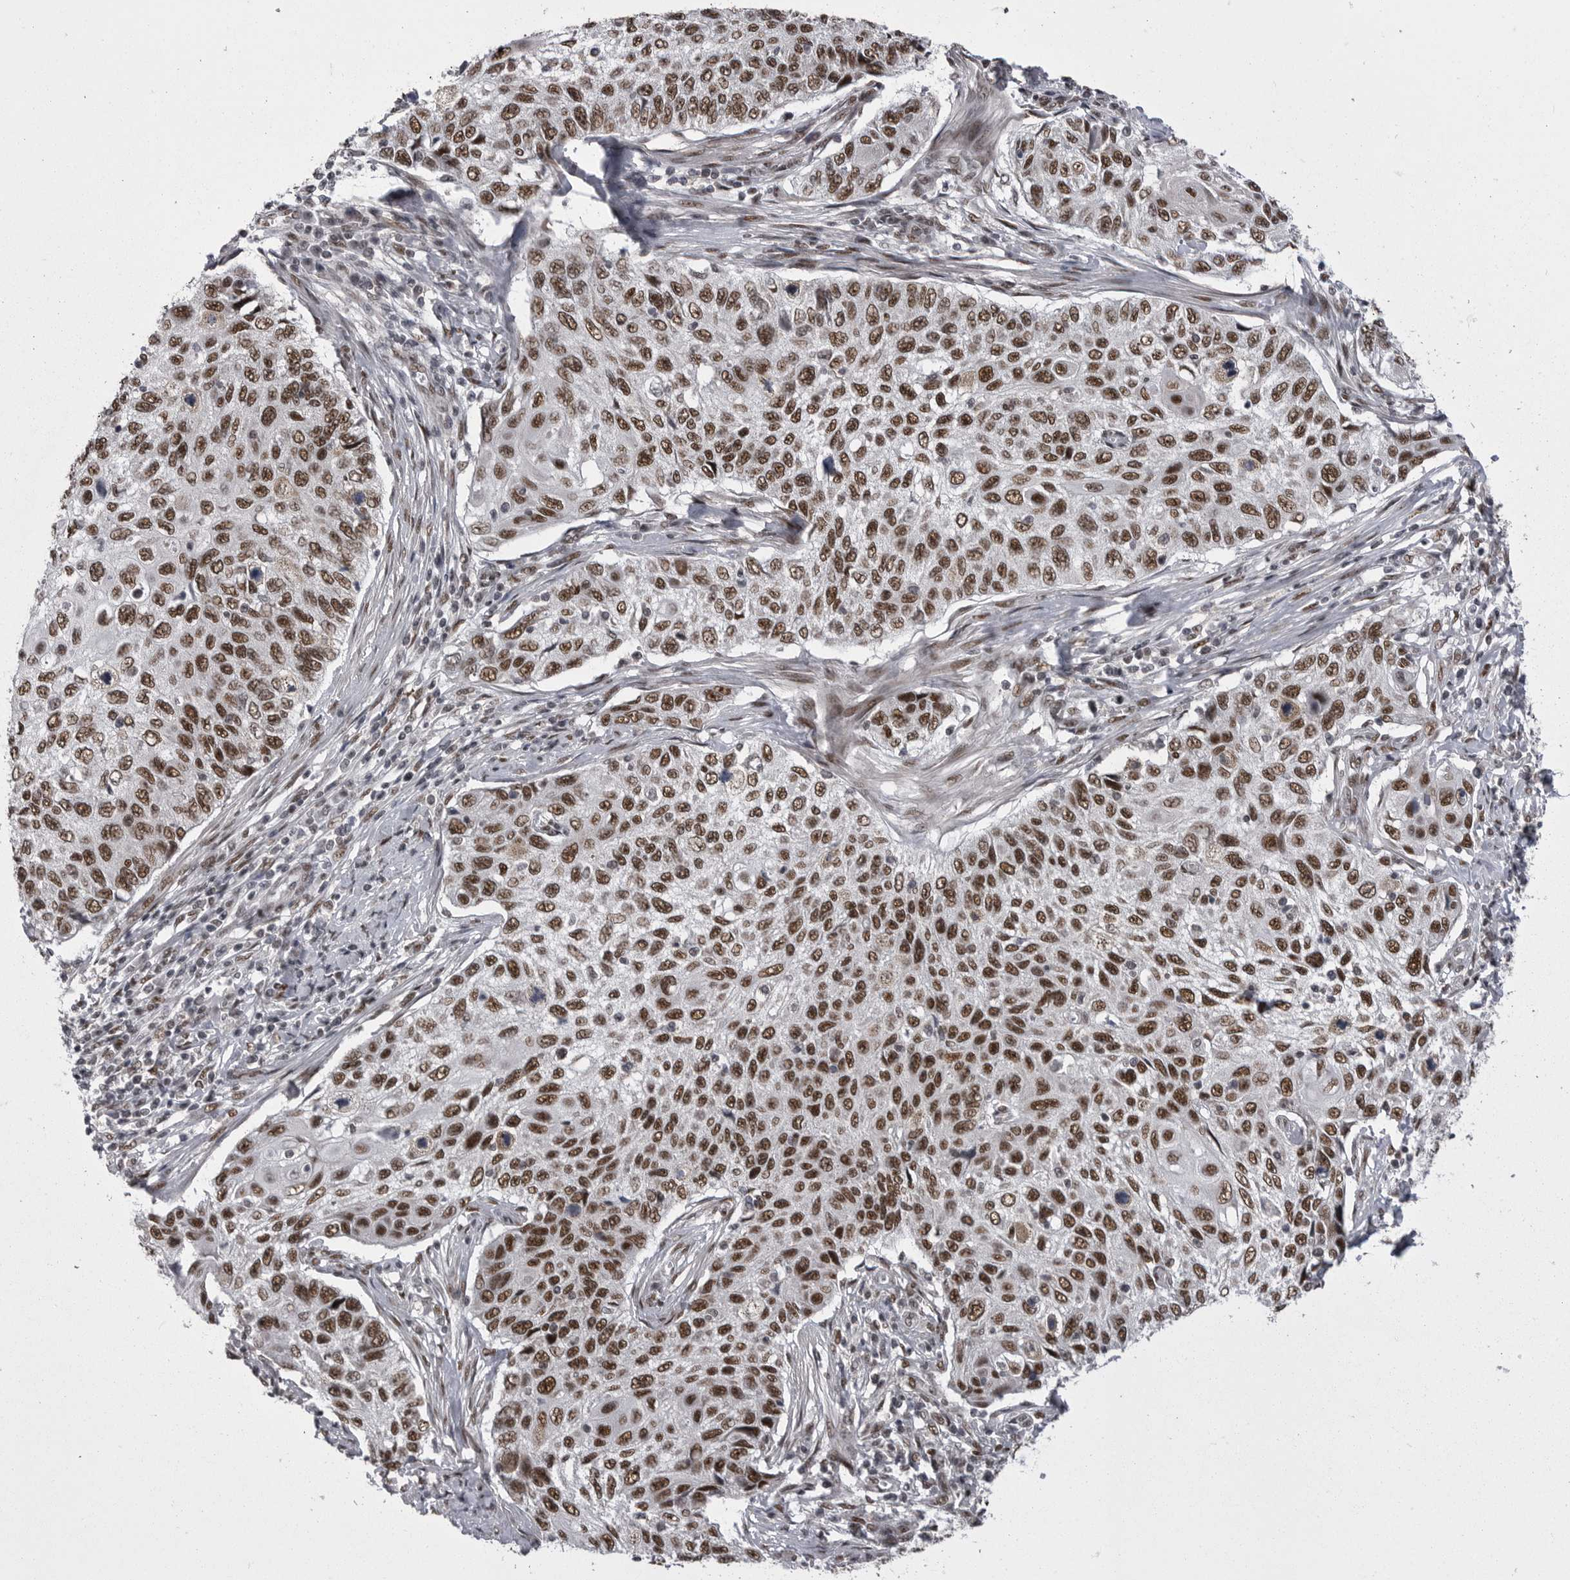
{"staining": {"intensity": "strong", "quantity": ">75%", "location": "nuclear"}, "tissue": "cervical cancer", "cell_type": "Tumor cells", "image_type": "cancer", "snomed": [{"axis": "morphology", "description": "Squamous cell carcinoma, NOS"}, {"axis": "topography", "description": "Cervix"}], "caption": "This image exhibits immunohistochemistry staining of squamous cell carcinoma (cervical), with high strong nuclear staining in approximately >75% of tumor cells.", "gene": "MEPCE", "patient": {"sex": "female", "age": 70}}